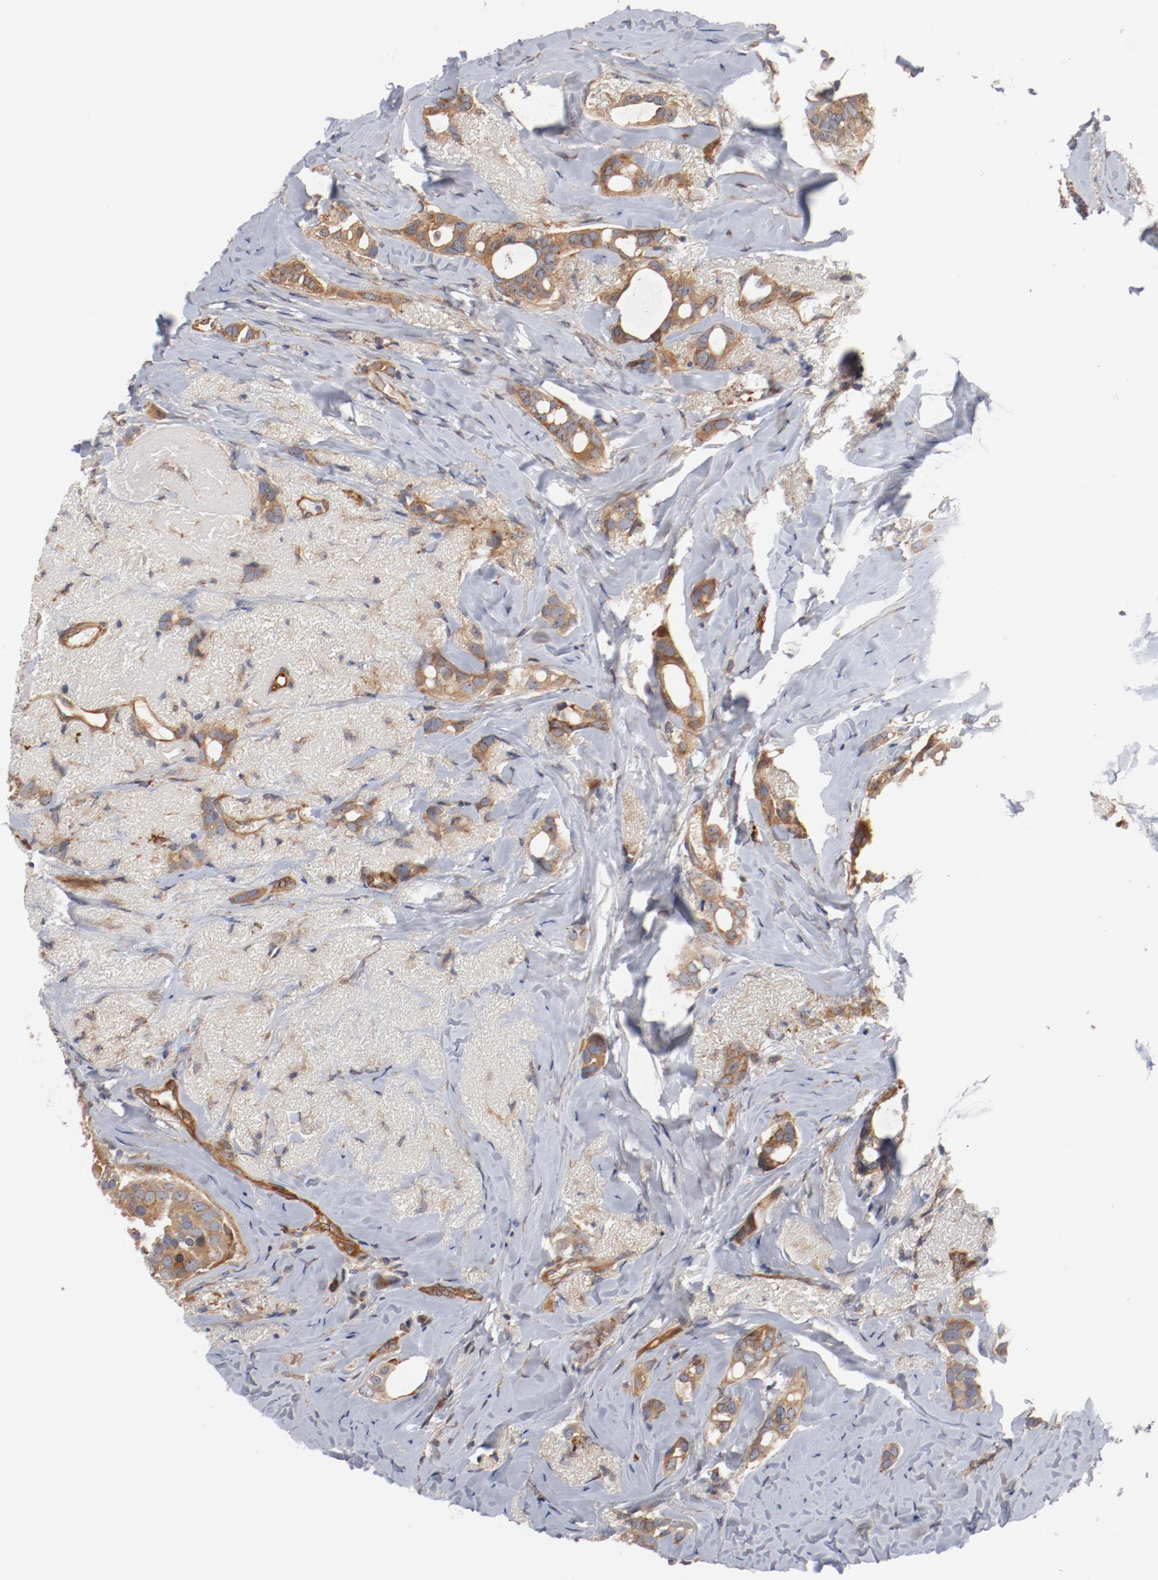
{"staining": {"intensity": "moderate", "quantity": ">75%", "location": "cytoplasmic/membranous"}, "tissue": "breast cancer", "cell_type": "Tumor cells", "image_type": "cancer", "snomed": [{"axis": "morphology", "description": "Duct carcinoma"}, {"axis": "topography", "description": "Breast"}], "caption": "Protein analysis of intraductal carcinoma (breast) tissue shows moderate cytoplasmic/membranous positivity in approximately >75% of tumor cells. Immunohistochemistry stains the protein in brown and the nuclei are stained blue.", "gene": "PITPNM2", "patient": {"sex": "female", "age": 54}}